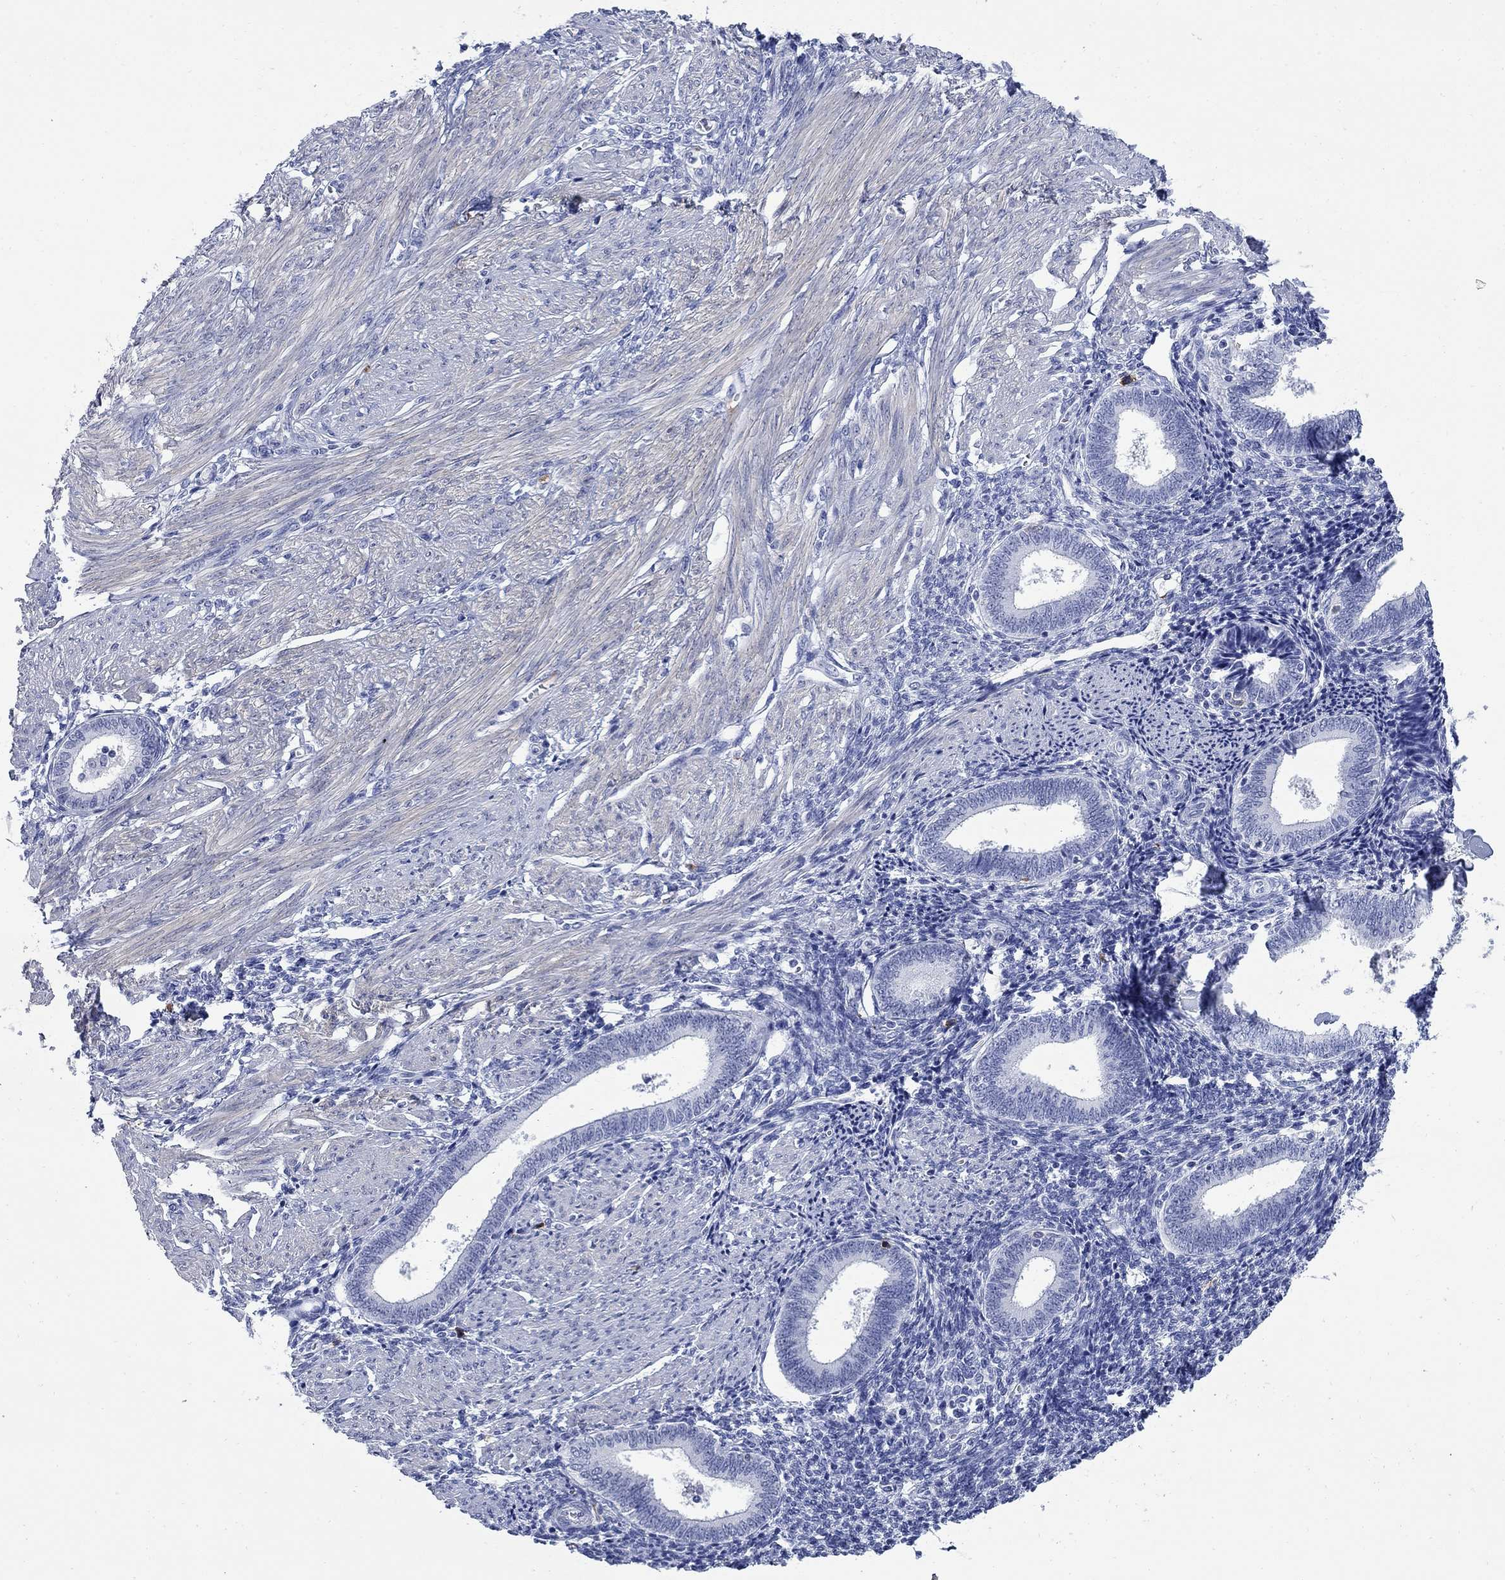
{"staining": {"intensity": "negative", "quantity": "none", "location": "none"}, "tissue": "endometrium", "cell_type": "Cells in endometrial stroma", "image_type": "normal", "snomed": [{"axis": "morphology", "description": "Normal tissue, NOS"}, {"axis": "topography", "description": "Endometrium"}], "caption": "Immunohistochemistry histopathology image of unremarkable endometrium: human endometrium stained with DAB demonstrates no significant protein expression in cells in endometrial stroma.", "gene": "TACC3", "patient": {"sex": "female", "age": 42}}